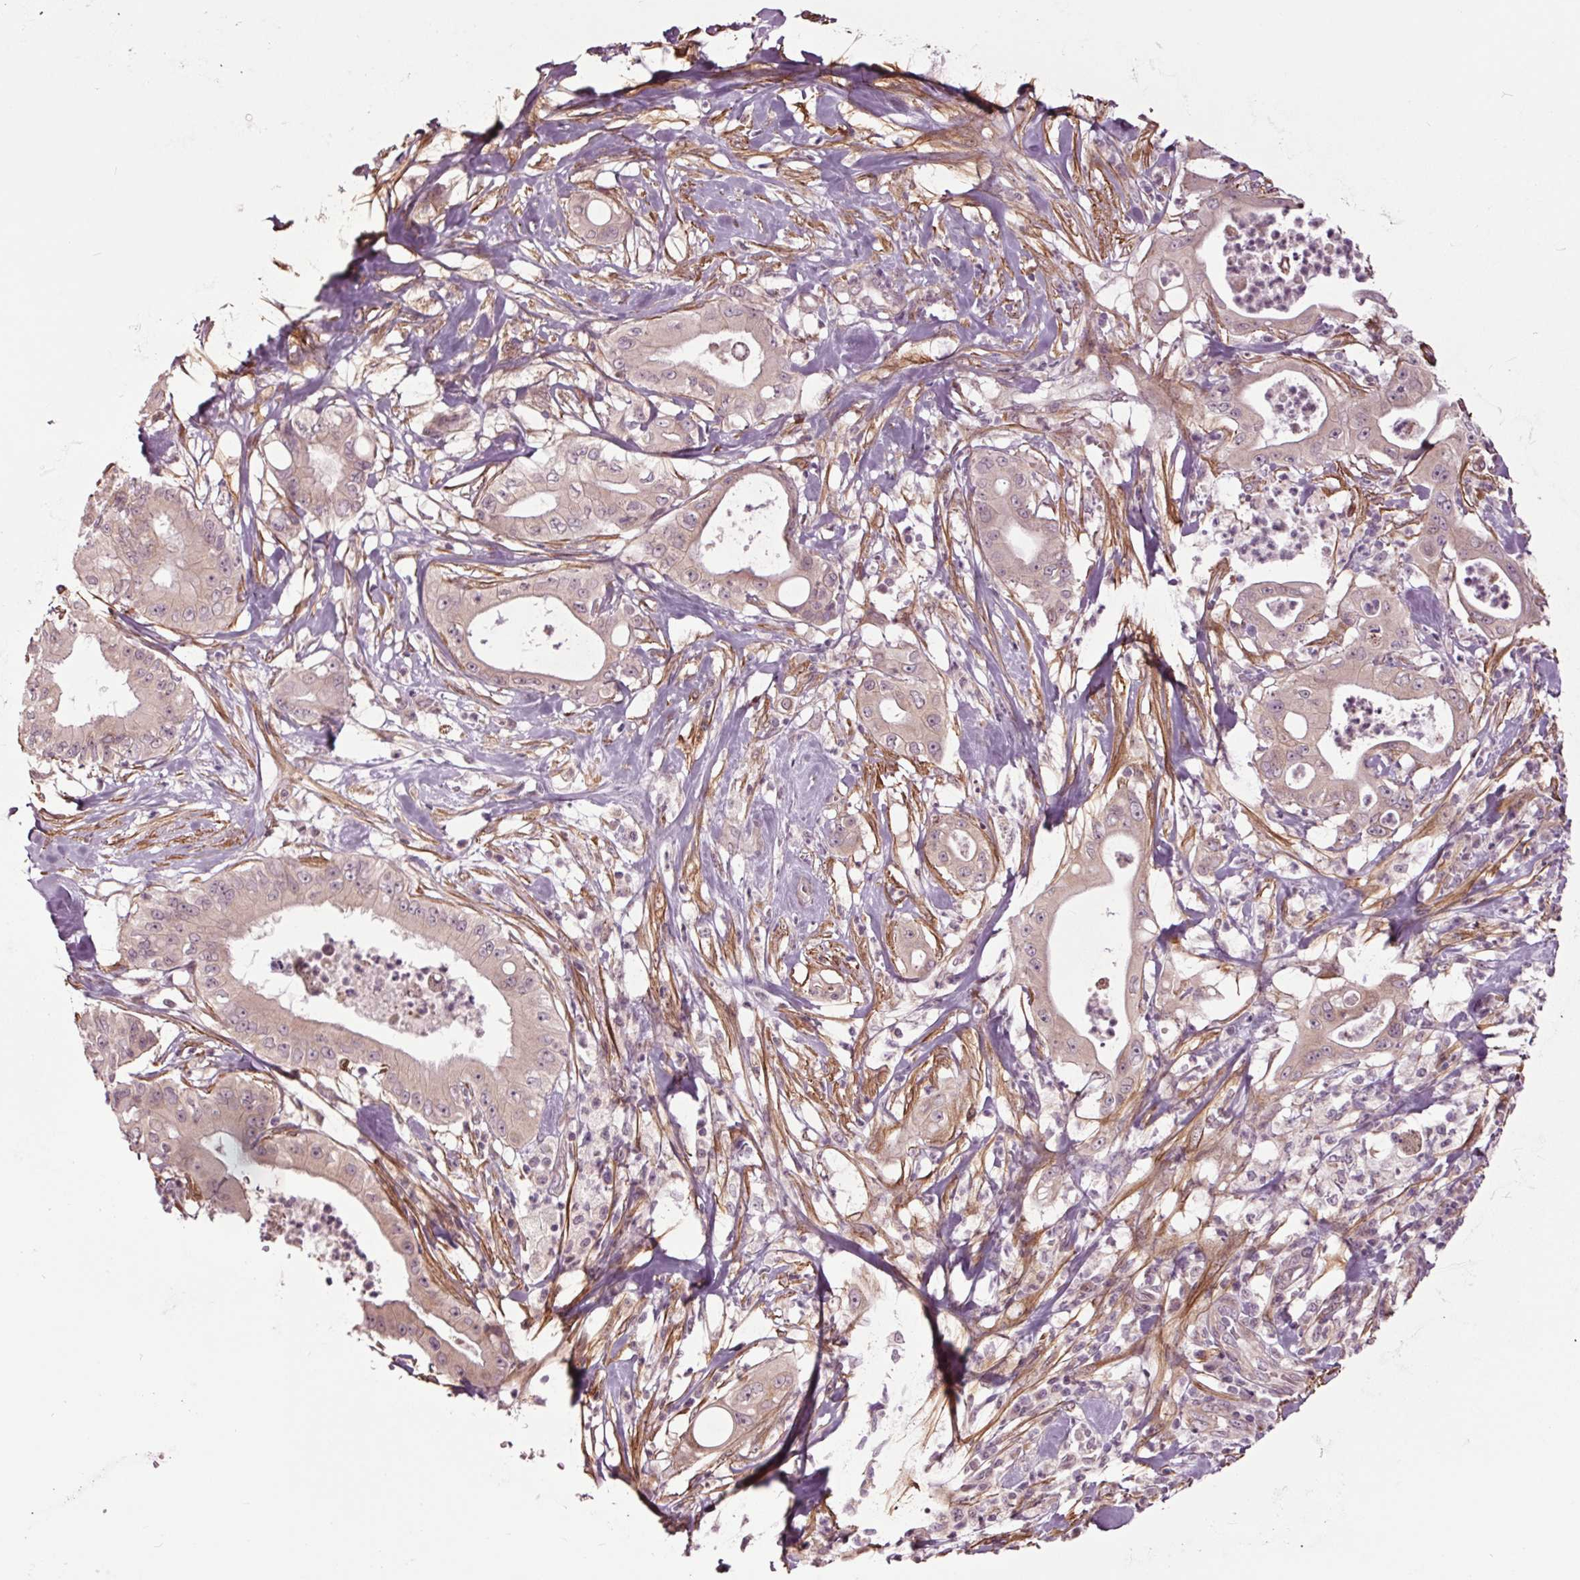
{"staining": {"intensity": "negative", "quantity": "none", "location": "none"}, "tissue": "pancreatic cancer", "cell_type": "Tumor cells", "image_type": "cancer", "snomed": [{"axis": "morphology", "description": "Adenocarcinoma, NOS"}, {"axis": "topography", "description": "Pancreas"}], "caption": "A photomicrograph of pancreatic adenocarcinoma stained for a protein shows no brown staining in tumor cells. Nuclei are stained in blue.", "gene": "HAUS5", "patient": {"sex": "male", "age": 71}}